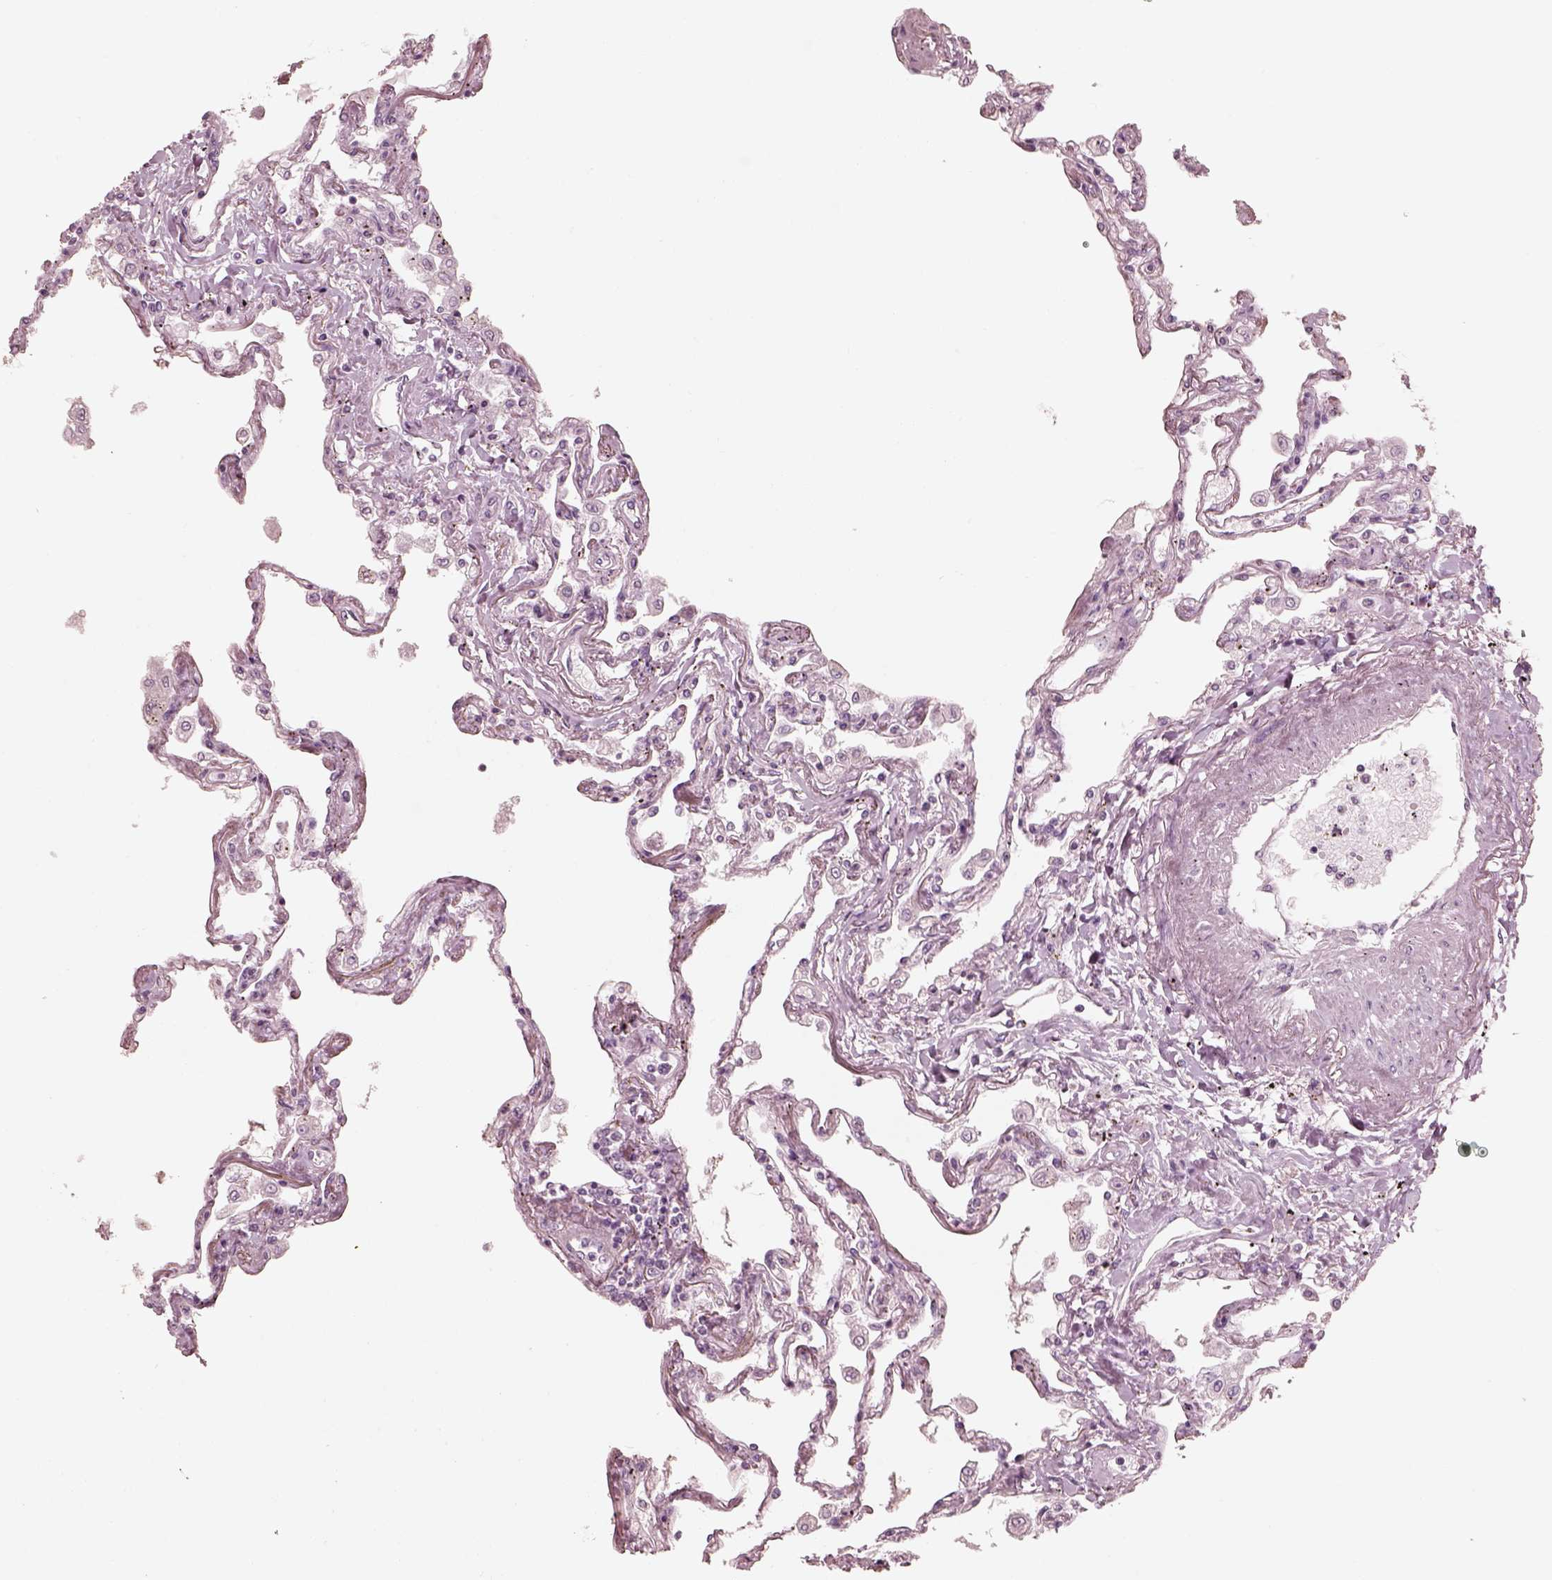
{"staining": {"intensity": "negative", "quantity": "none", "location": "none"}, "tissue": "lung", "cell_type": "Alveolar cells", "image_type": "normal", "snomed": [{"axis": "morphology", "description": "Normal tissue, NOS"}, {"axis": "morphology", "description": "Adenocarcinoma, NOS"}, {"axis": "topography", "description": "Cartilage tissue"}, {"axis": "topography", "description": "Lung"}], "caption": "Immunohistochemistry image of unremarkable lung: lung stained with DAB demonstrates no significant protein staining in alveolar cells. (Immunohistochemistry (ihc), brightfield microscopy, high magnification).", "gene": "ZP4", "patient": {"sex": "female", "age": 67}}